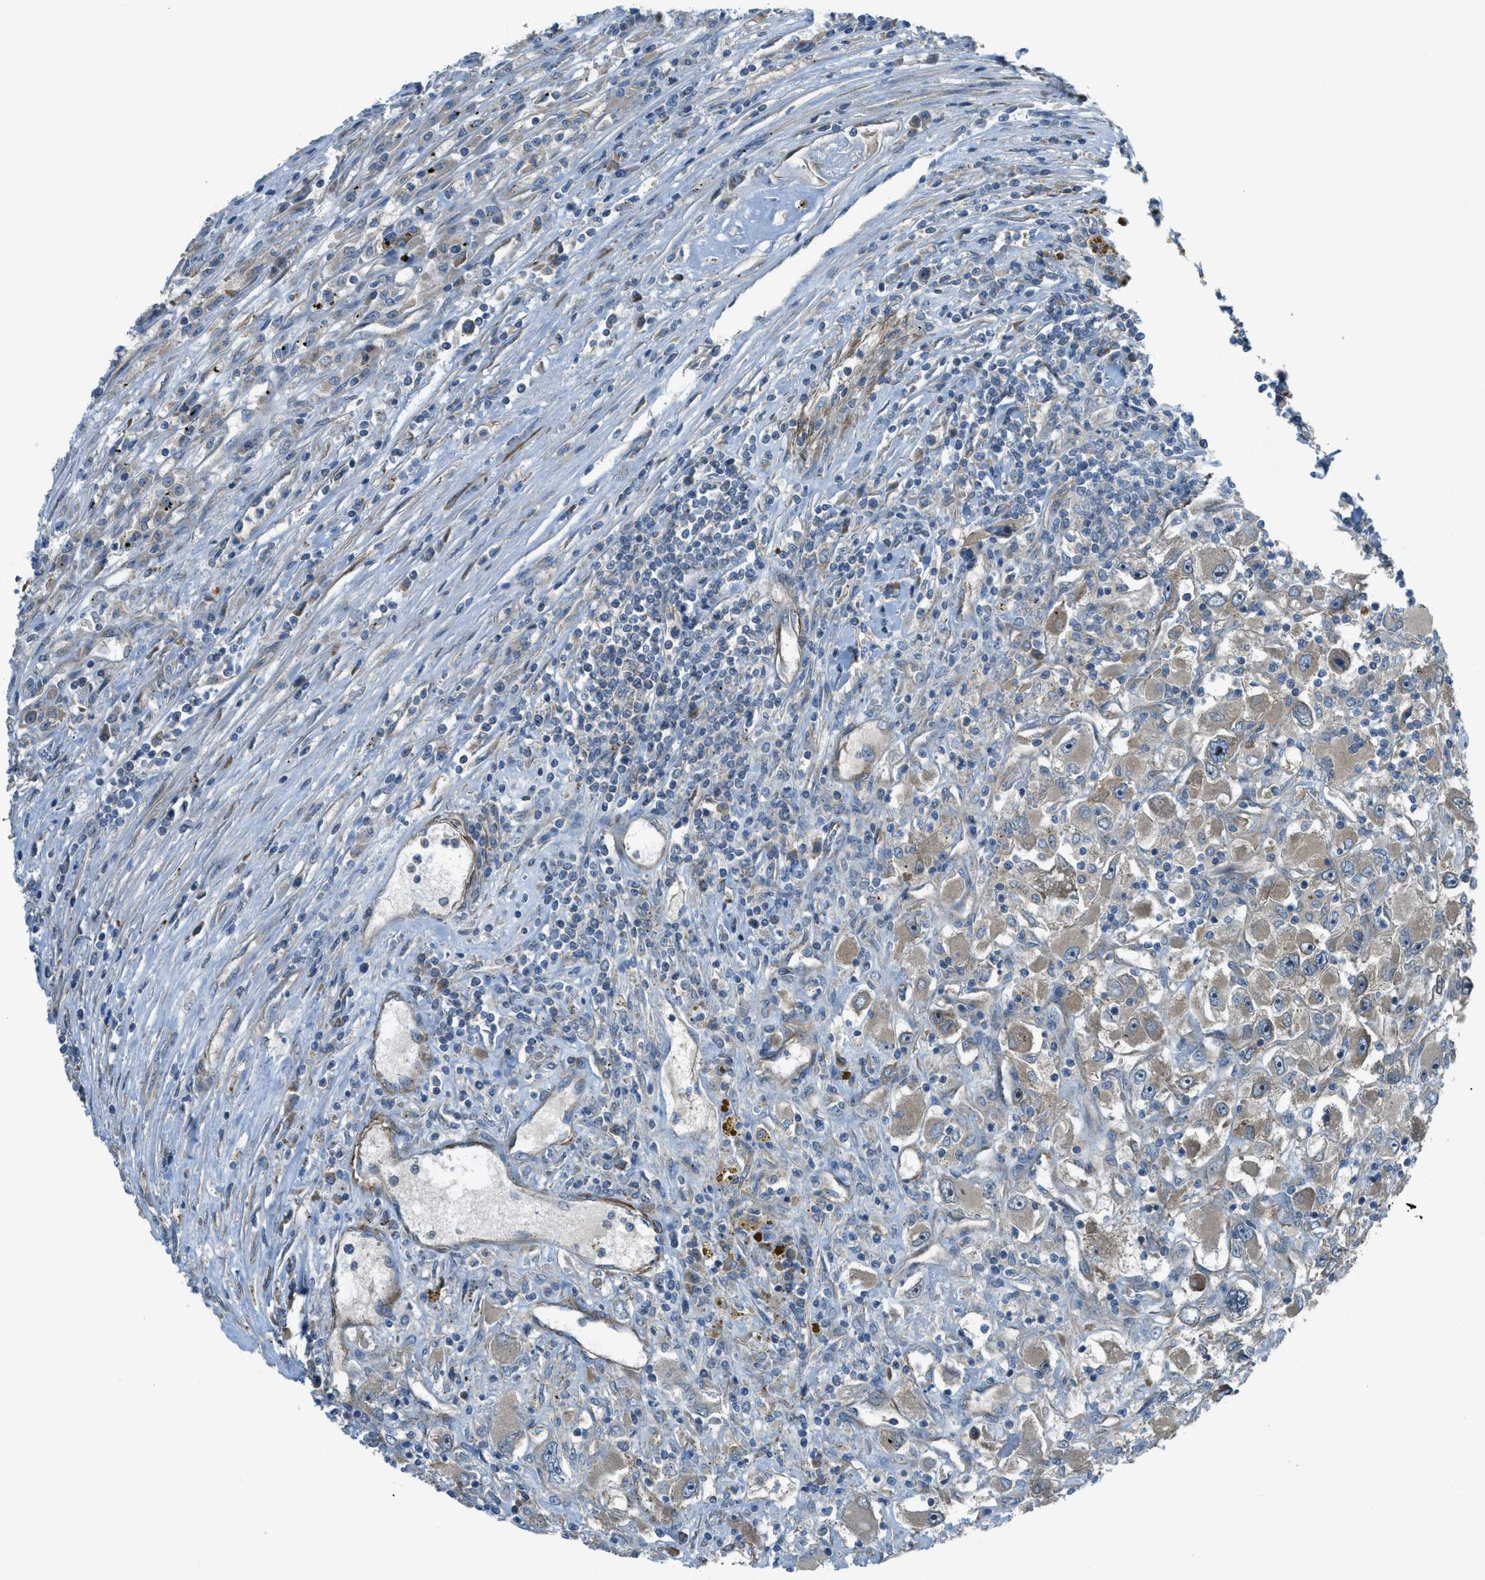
{"staining": {"intensity": "weak", "quantity": ">75%", "location": "cytoplasmic/membranous"}, "tissue": "renal cancer", "cell_type": "Tumor cells", "image_type": "cancer", "snomed": [{"axis": "morphology", "description": "Adenocarcinoma, NOS"}, {"axis": "topography", "description": "Kidney"}], "caption": "This is a histology image of immunohistochemistry staining of renal cancer (adenocarcinoma), which shows weak positivity in the cytoplasmic/membranous of tumor cells.", "gene": "VEZT", "patient": {"sex": "female", "age": 52}}